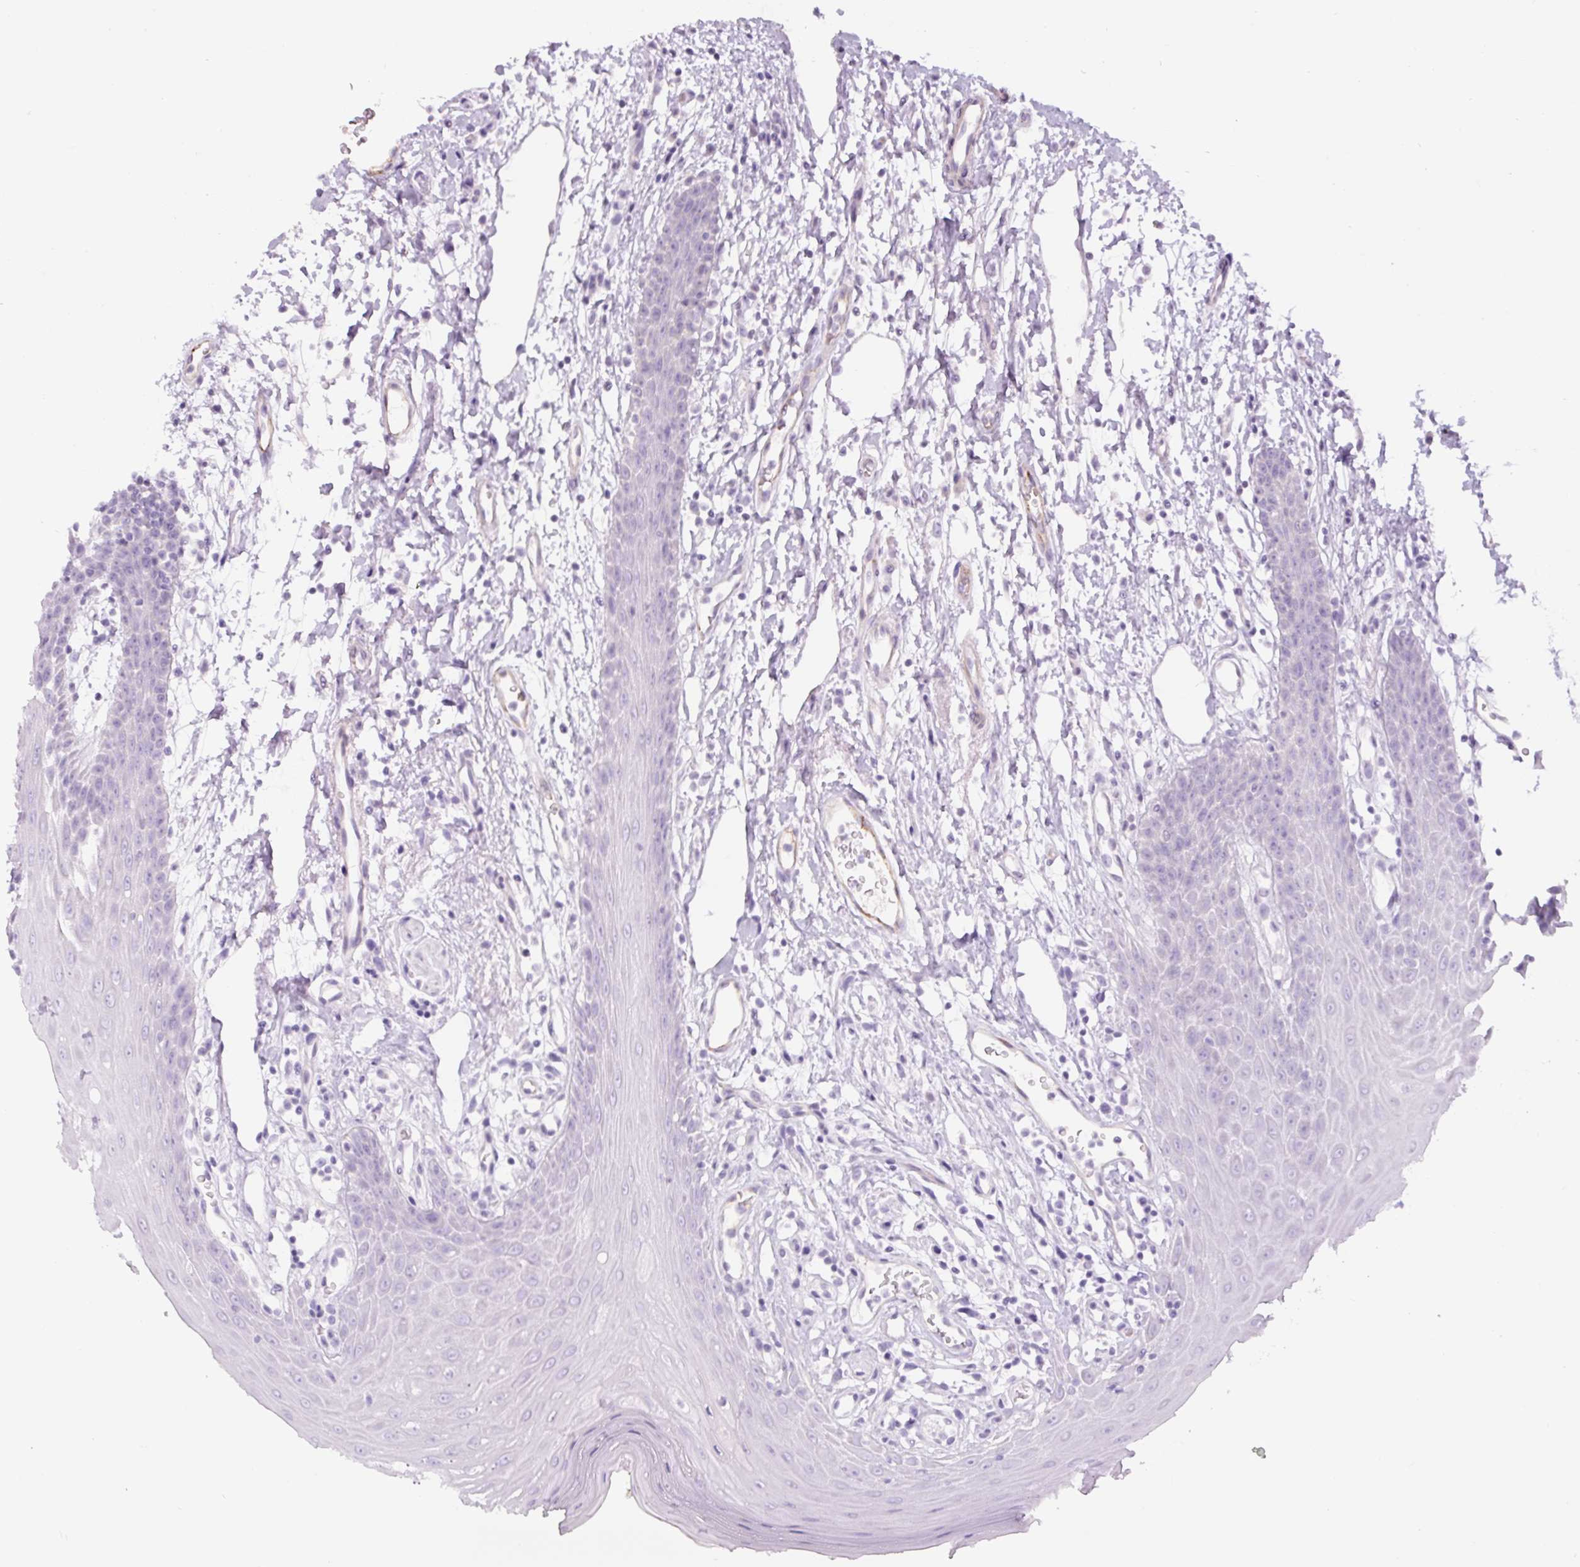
{"staining": {"intensity": "negative", "quantity": "none", "location": "none"}, "tissue": "oral mucosa", "cell_type": "Squamous epithelial cells", "image_type": "normal", "snomed": [{"axis": "morphology", "description": "Normal tissue, NOS"}, {"axis": "topography", "description": "Oral tissue"}, {"axis": "topography", "description": "Tounge, NOS"}], "caption": "Squamous epithelial cells show no significant positivity in benign oral mucosa.", "gene": "RSPO4", "patient": {"sex": "female", "age": 59}}